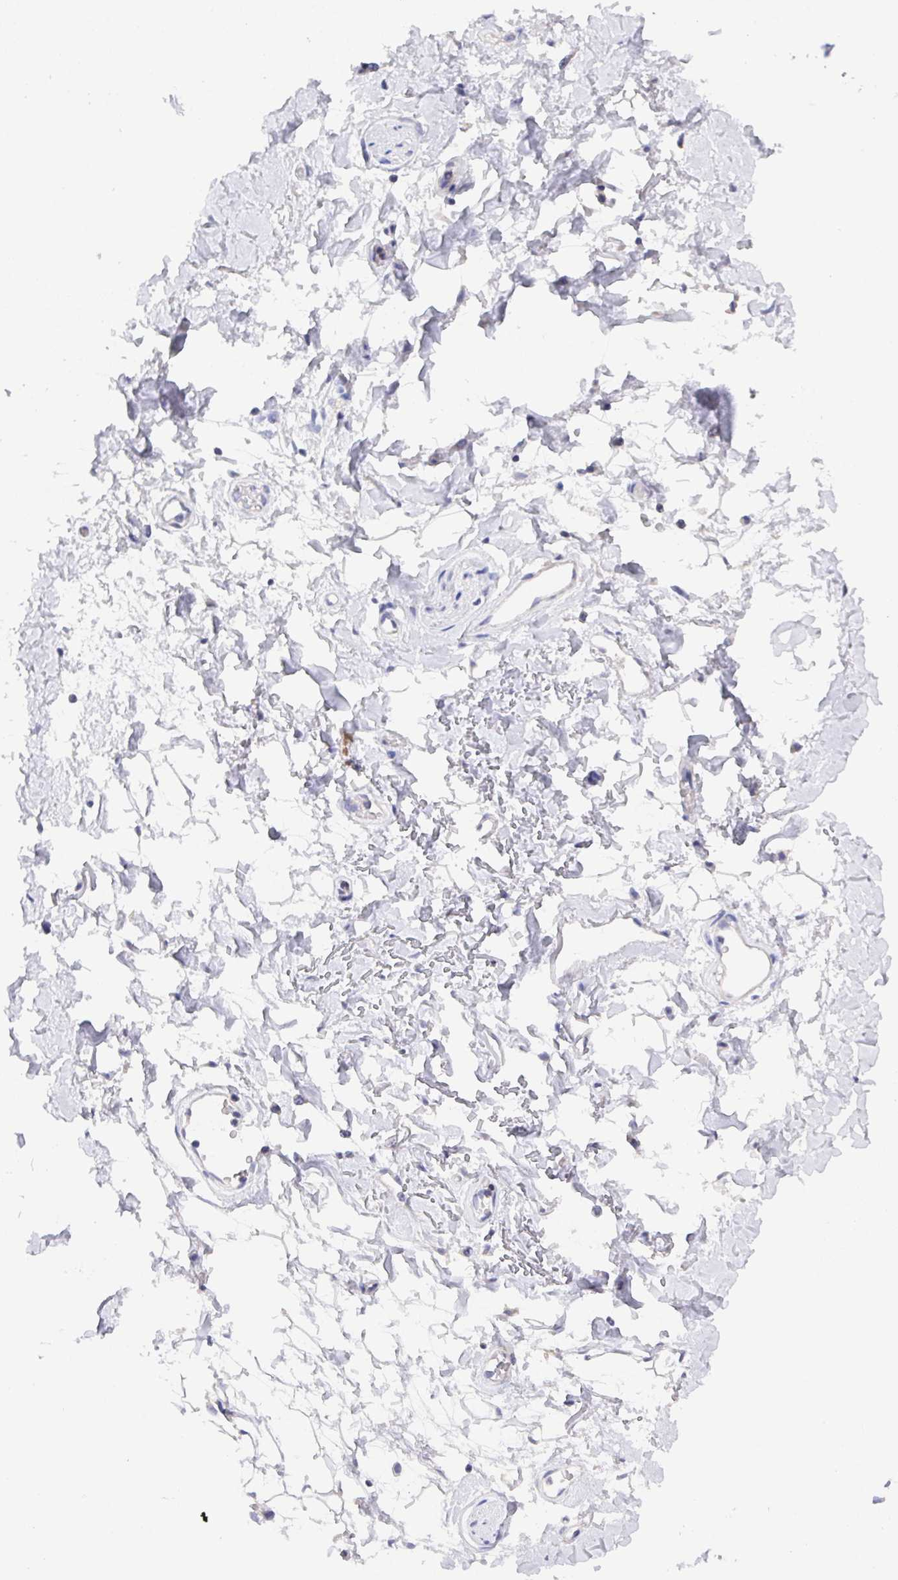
{"staining": {"intensity": "negative", "quantity": "none", "location": "none"}, "tissue": "adipose tissue", "cell_type": "Adipocytes", "image_type": "normal", "snomed": [{"axis": "morphology", "description": "Normal tissue, NOS"}, {"axis": "topography", "description": "Anal"}, {"axis": "topography", "description": "Peripheral nerve tissue"}], "caption": "A high-resolution micrograph shows IHC staining of benign adipose tissue, which reveals no significant positivity in adipocytes.", "gene": "PRG3", "patient": {"sex": "male", "age": 78}}